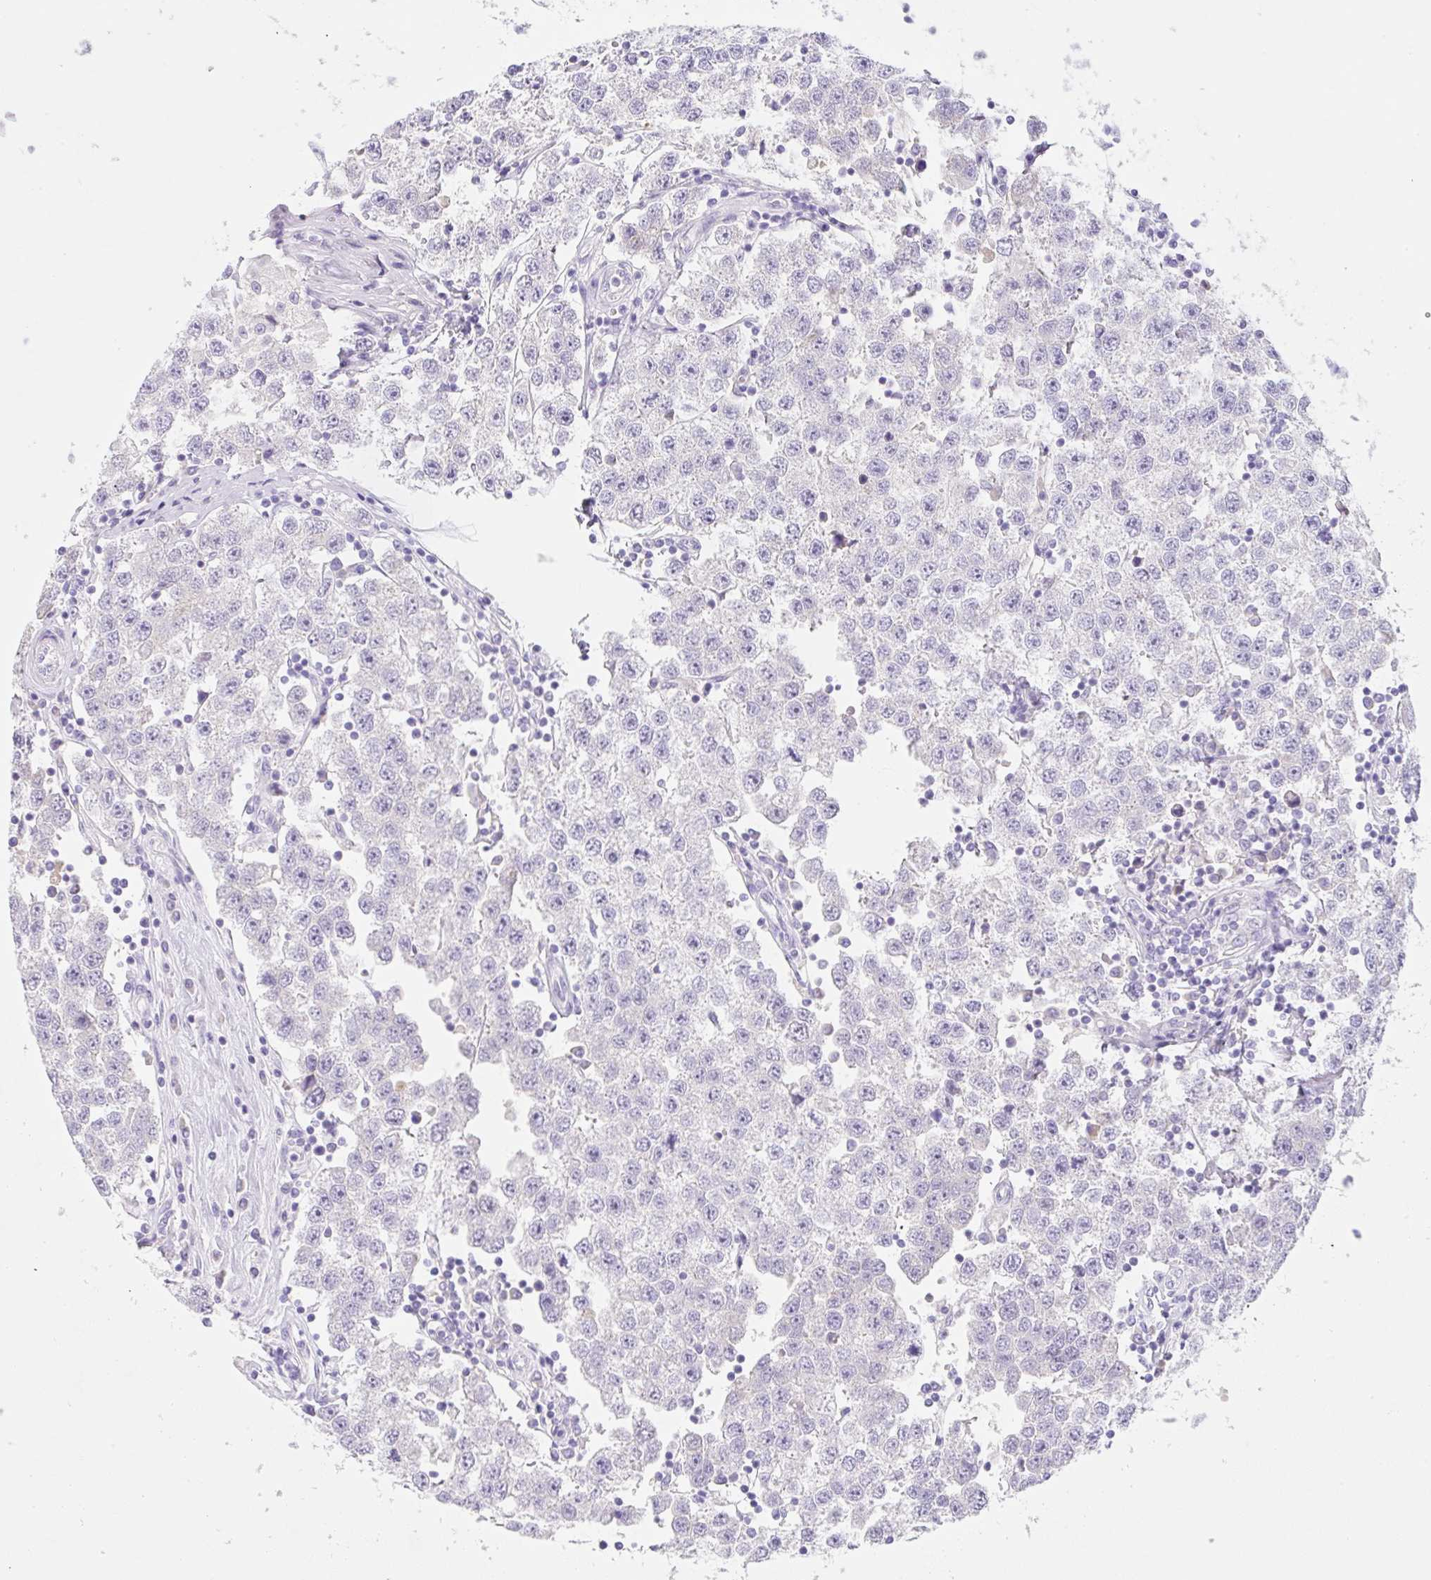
{"staining": {"intensity": "negative", "quantity": "none", "location": "none"}, "tissue": "testis cancer", "cell_type": "Tumor cells", "image_type": "cancer", "snomed": [{"axis": "morphology", "description": "Seminoma, NOS"}, {"axis": "topography", "description": "Testis"}], "caption": "High magnification brightfield microscopy of testis cancer (seminoma) stained with DAB (3,3'-diaminobenzidine) (brown) and counterstained with hematoxylin (blue): tumor cells show no significant positivity.", "gene": "KLK8", "patient": {"sex": "male", "age": 34}}